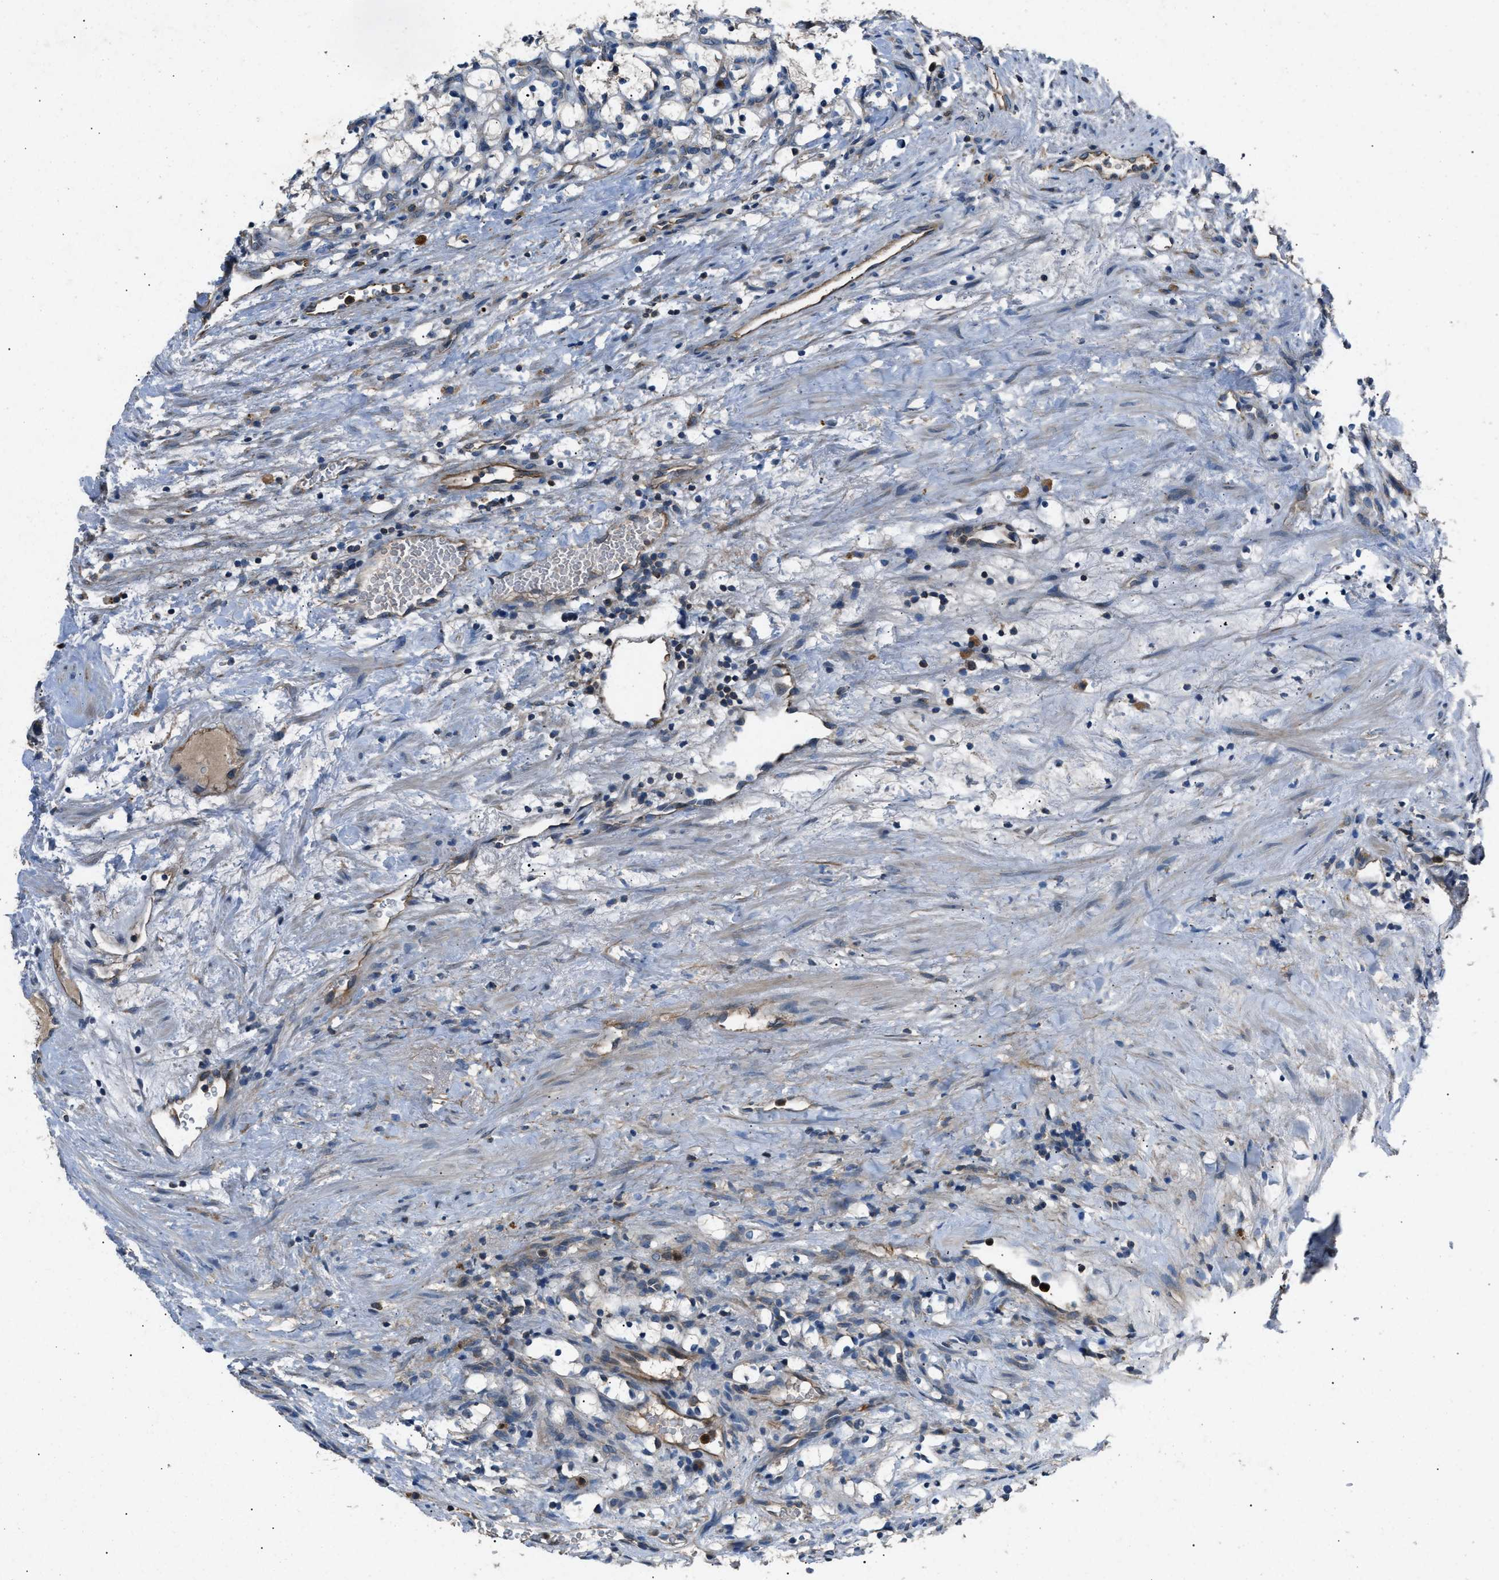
{"staining": {"intensity": "negative", "quantity": "none", "location": "none"}, "tissue": "renal cancer", "cell_type": "Tumor cells", "image_type": "cancer", "snomed": [{"axis": "morphology", "description": "Adenocarcinoma, NOS"}, {"axis": "topography", "description": "Kidney"}], "caption": "Renal cancer was stained to show a protein in brown. There is no significant staining in tumor cells. Nuclei are stained in blue.", "gene": "PPID", "patient": {"sex": "female", "age": 69}}